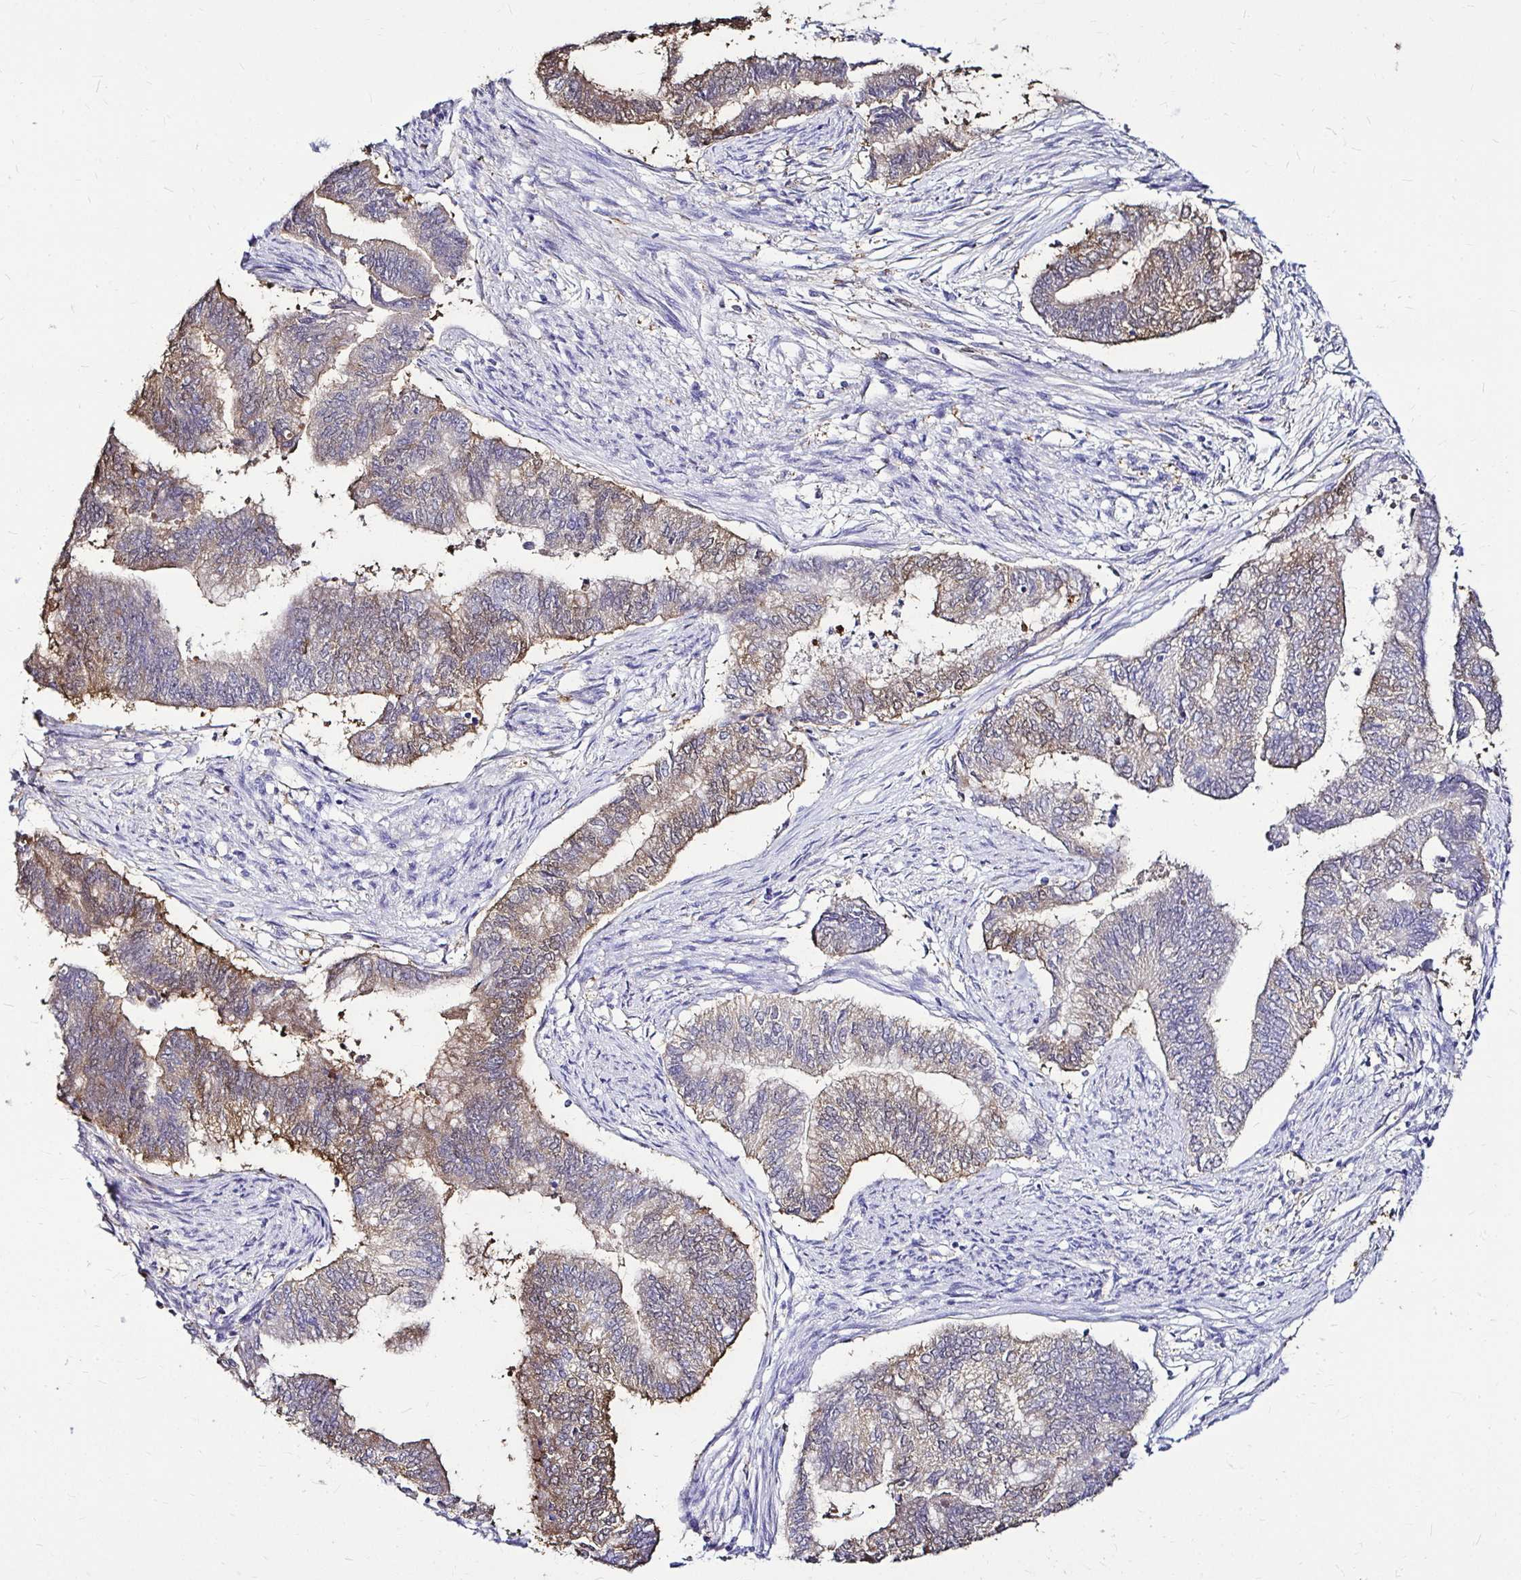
{"staining": {"intensity": "weak", "quantity": "25%-75%", "location": "cytoplasmic/membranous"}, "tissue": "endometrial cancer", "cell_type": "Tumor cells", "image_type": "cancer", "snomed": [{"axis": "morphology", "description": "Adenocarcinoma, NOS"}, {"axis": "topography", "description": "Endometrium"}], "caption": "IHC of human adenocarcinoma (endometrial) shows low levels of weak cytoplasmic/membranous expression in about 25%-75% of tumor cells. (DAB = brown stain, brightfield microscopy at high magnification).", "gene": "IDH1", "patient": {"sex": "female", "age": 65}}